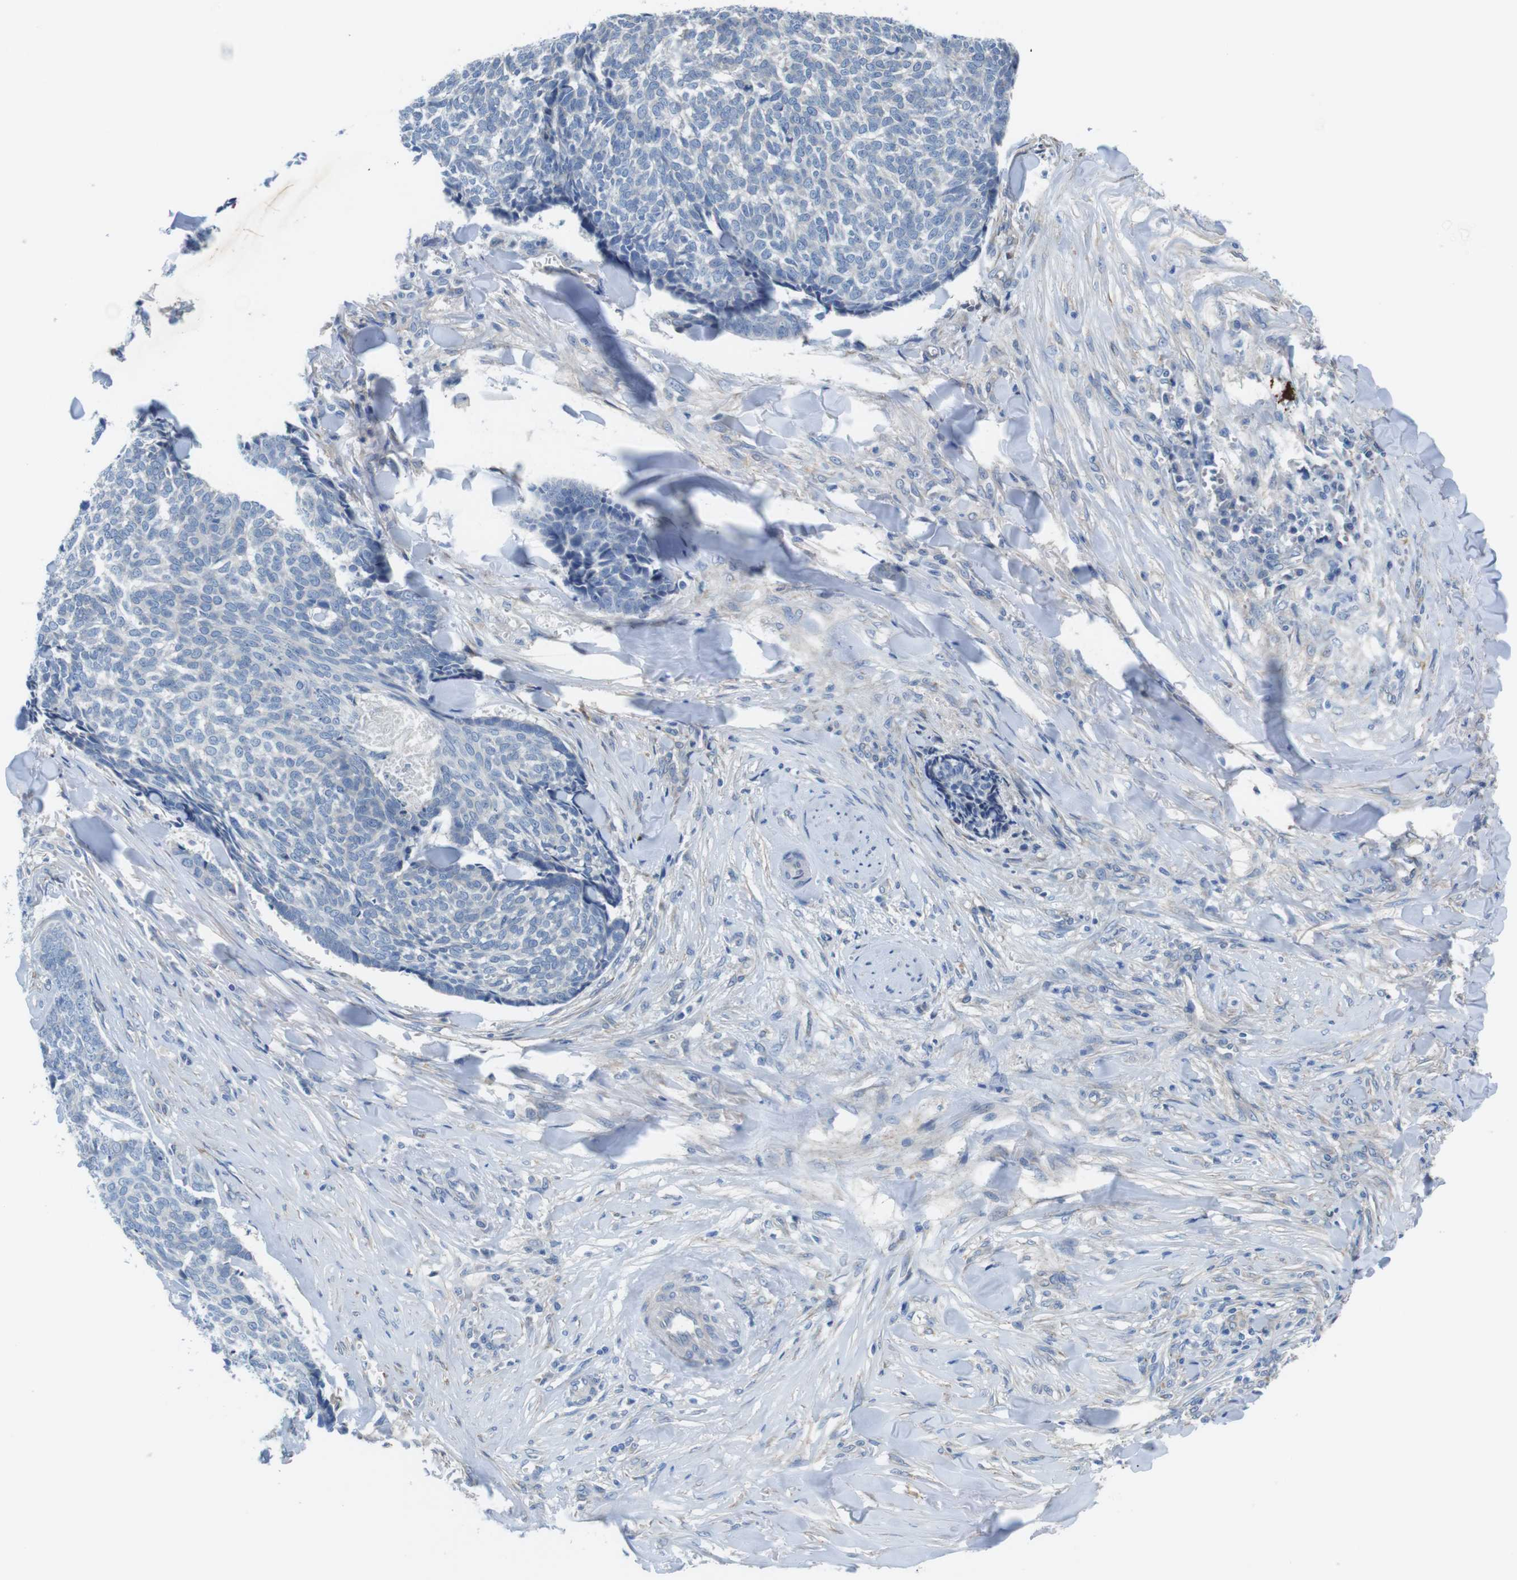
{"staining": {"intensity": "negative", "quantity": "none", "location": "none"}, "tissue": "skin cancer", "cell_type": "Tumor cells", "image_type": "cancer", "snomed": [{"axis": "morphology", "description": "Basal cell carcinoma"}, {"axis": "topography", "description": "Skin"}], "caption": "IHC of skin cancer reveals no positivity in tumor cells.", "gene": "CDH8", "patient": {"sex": "male", "age": 84}}